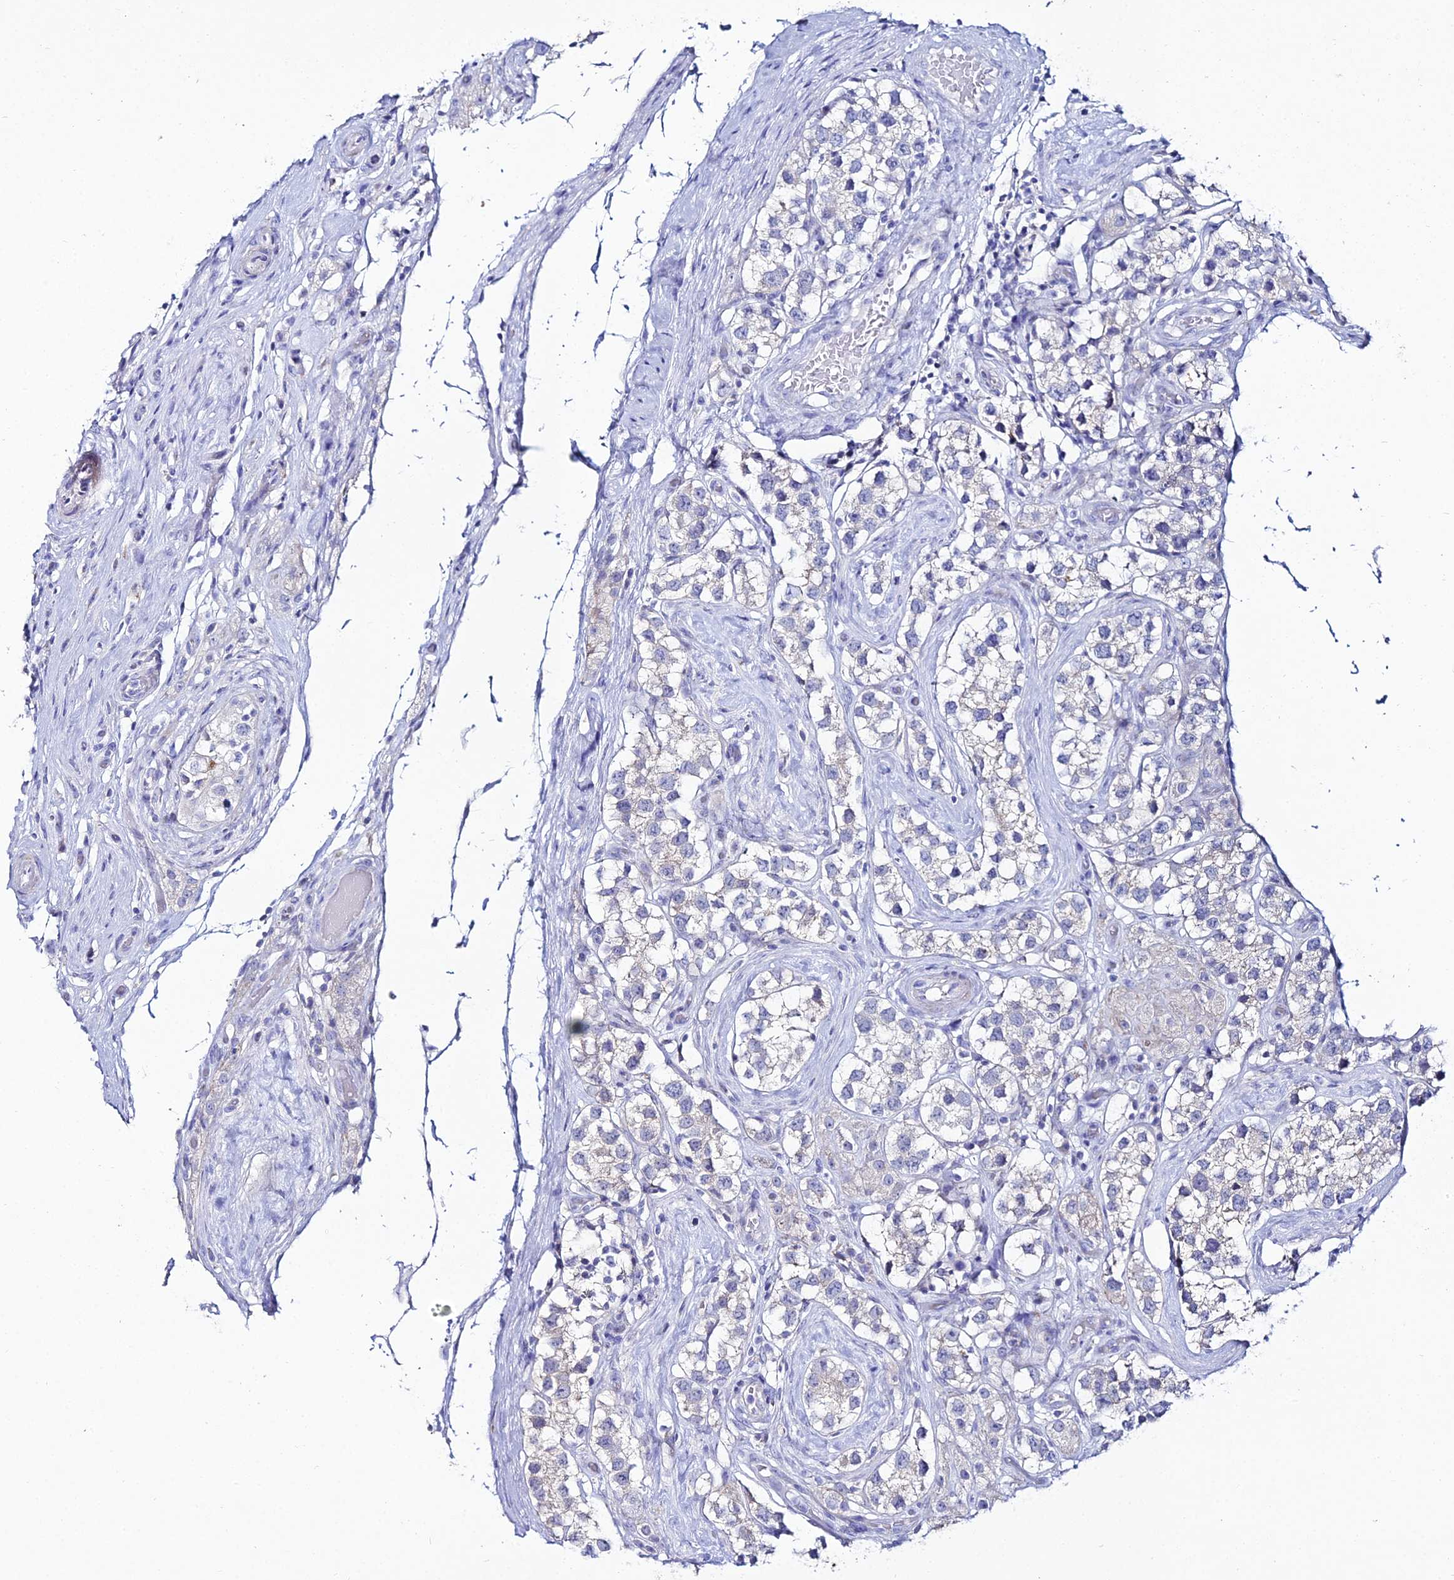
{"staining": {"intensity": "negative", "quantity": "none", "location": "none"}, "tissue": "testis cancer", "cell_type": "Tumor cells", "image_type": "cancer", "snomed": [{"axis": "morphology", "description": "Seminoma, NOS"}, {"axis": "topography", "description": "Testis"}], "caption": "A photomicrograph of human testis cancer (seminoma) is negative for staining in tumor cells. The staining is performed using DAB brown chromogen with nuclei counter-stained in using hematoxylin.", "gene": "DHX34", "patient": {"sex": "male", "age": 34}}